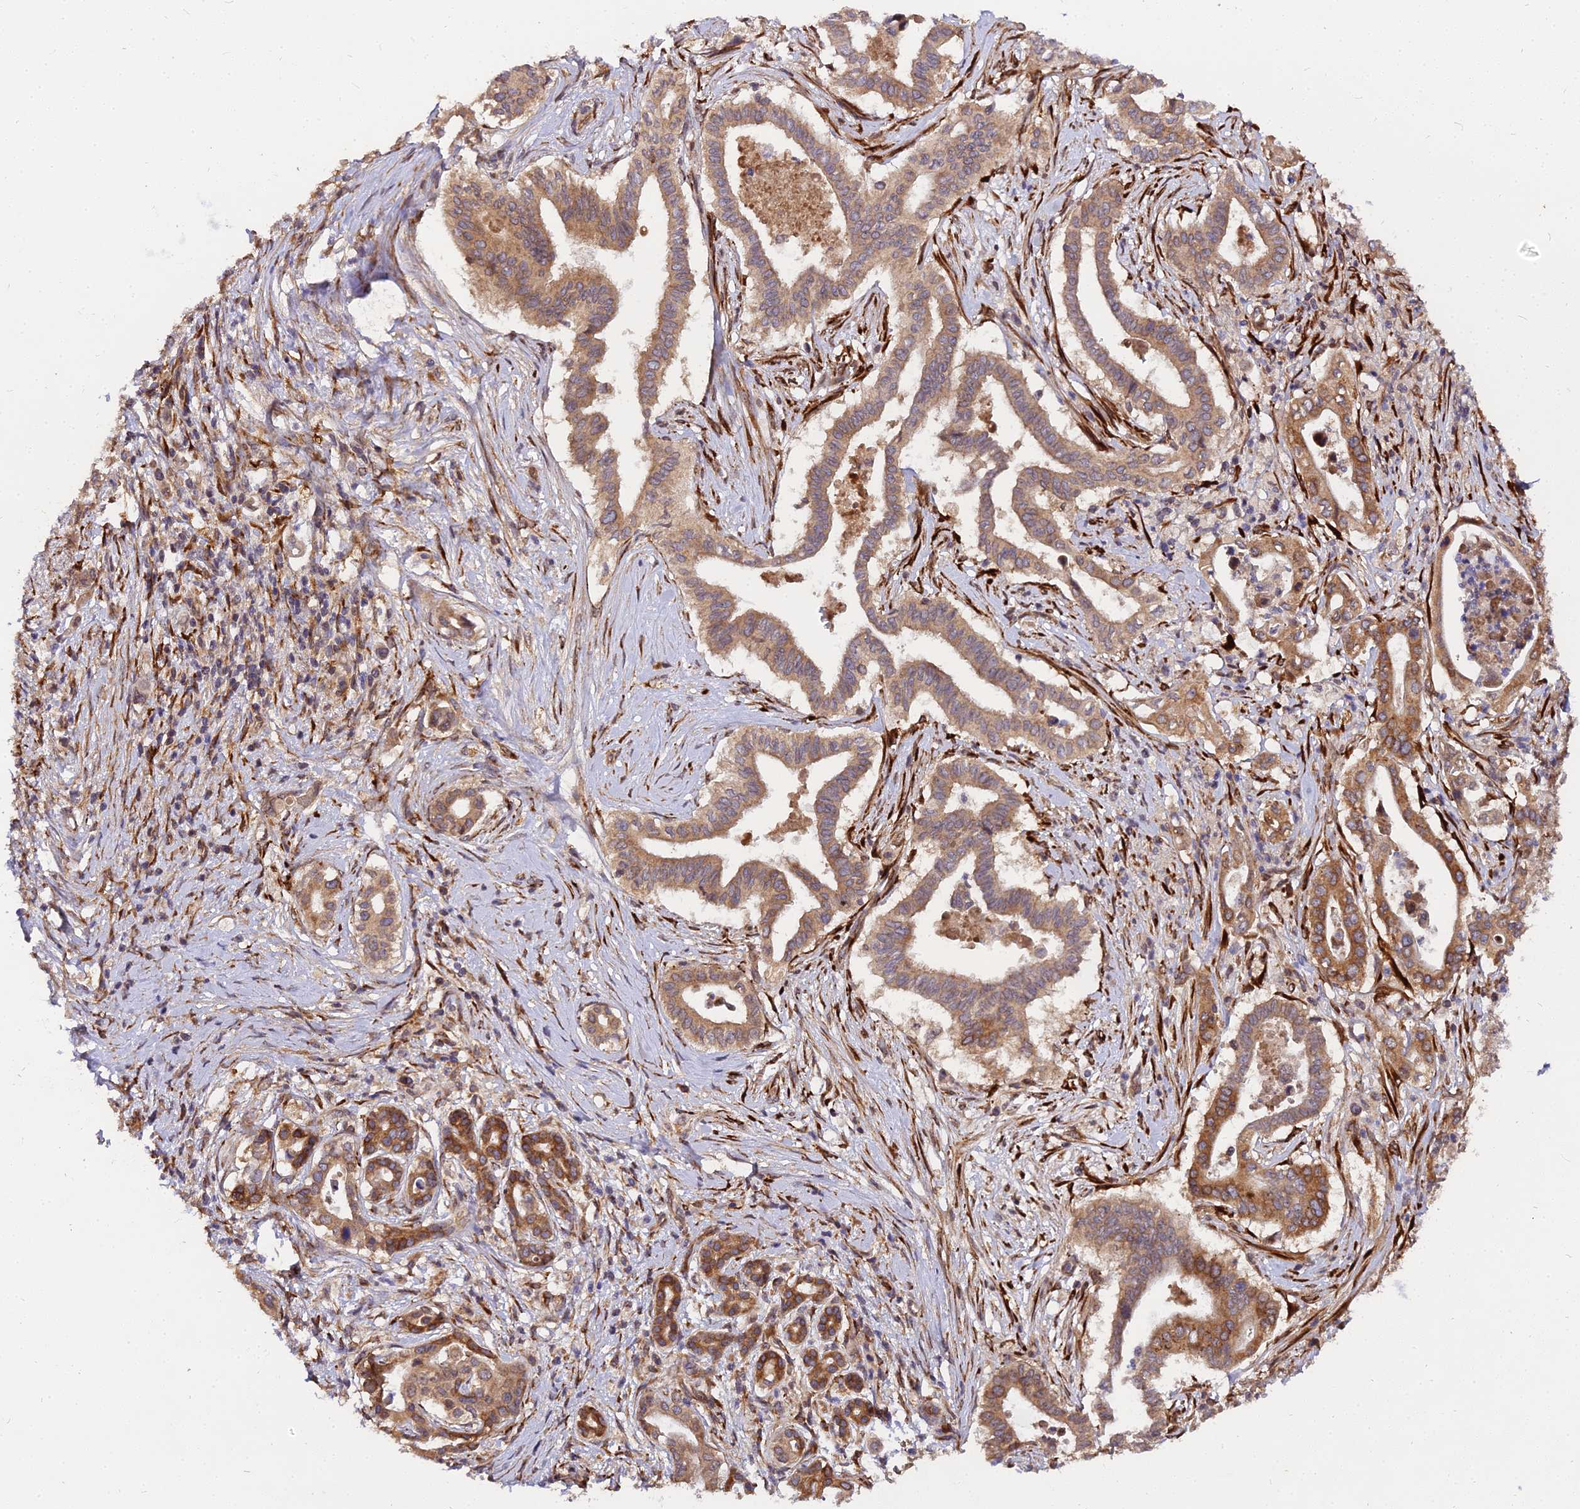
{"staining": {"intensity": "moderate", "quantity": ">75%", "location": "cytoplasmic/membranous"}, "tissue": "pancreatic cancer", "cell_type": "Tumor cells", "image_type": "cancer", "snomed": [{"axis": "morphology", "description": "Adenocarcinoma, NOS"}, {"axis": "topography", "description": "Pancreas"}], "caption": "Immunohistochemical staining of pancreatic cancer reveals medium levels of moderate cytoplasmic/membranous positivity in about >75% of tumor cells.", "gene": "PDE4D", "patient": {"sex": "female", "age": 77}}